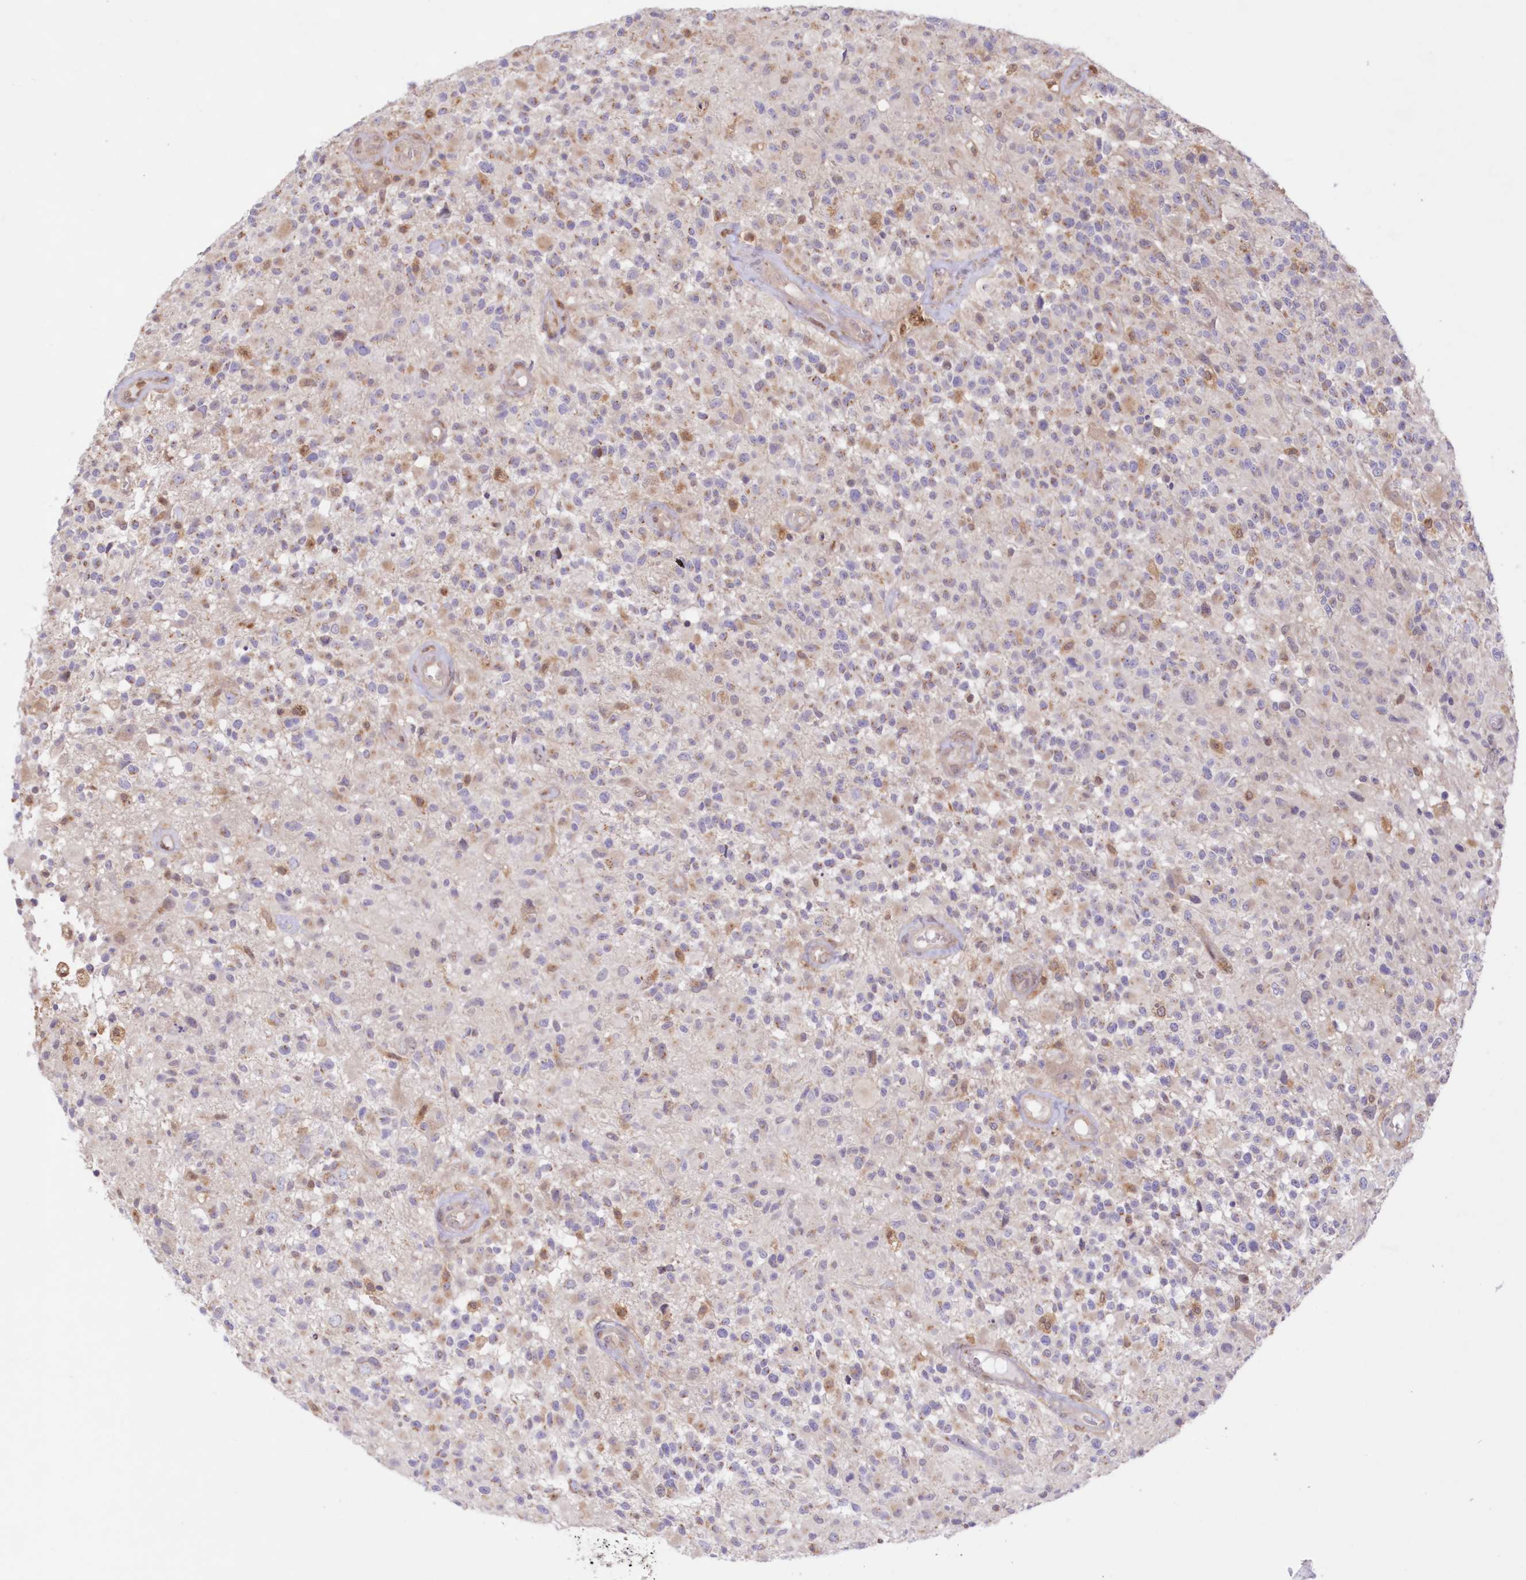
{"staining": {"intensity": "negative", "quantity": "none", "location": "none"}, "tissue": "glioma", "cell_type": "Tumor cells", "image_type": "cancer", "snomed": [{"axis": "morphology", "description": "Glioma, malignant, High grade"}, {"axis": "morphology", "description": "Glioblastoma, NOS"}, {"axis": "topography", "description": "Brain"}], "caption": "Immunohistochemistry (IHC) image of neoplastic tissue: glioma stained with DAB (3,3'-diaminobenzidine) shows no significant protein expression in tumor cells.", "gene": "RNPEP", "patient": {"sex": "male", "age": 60}}